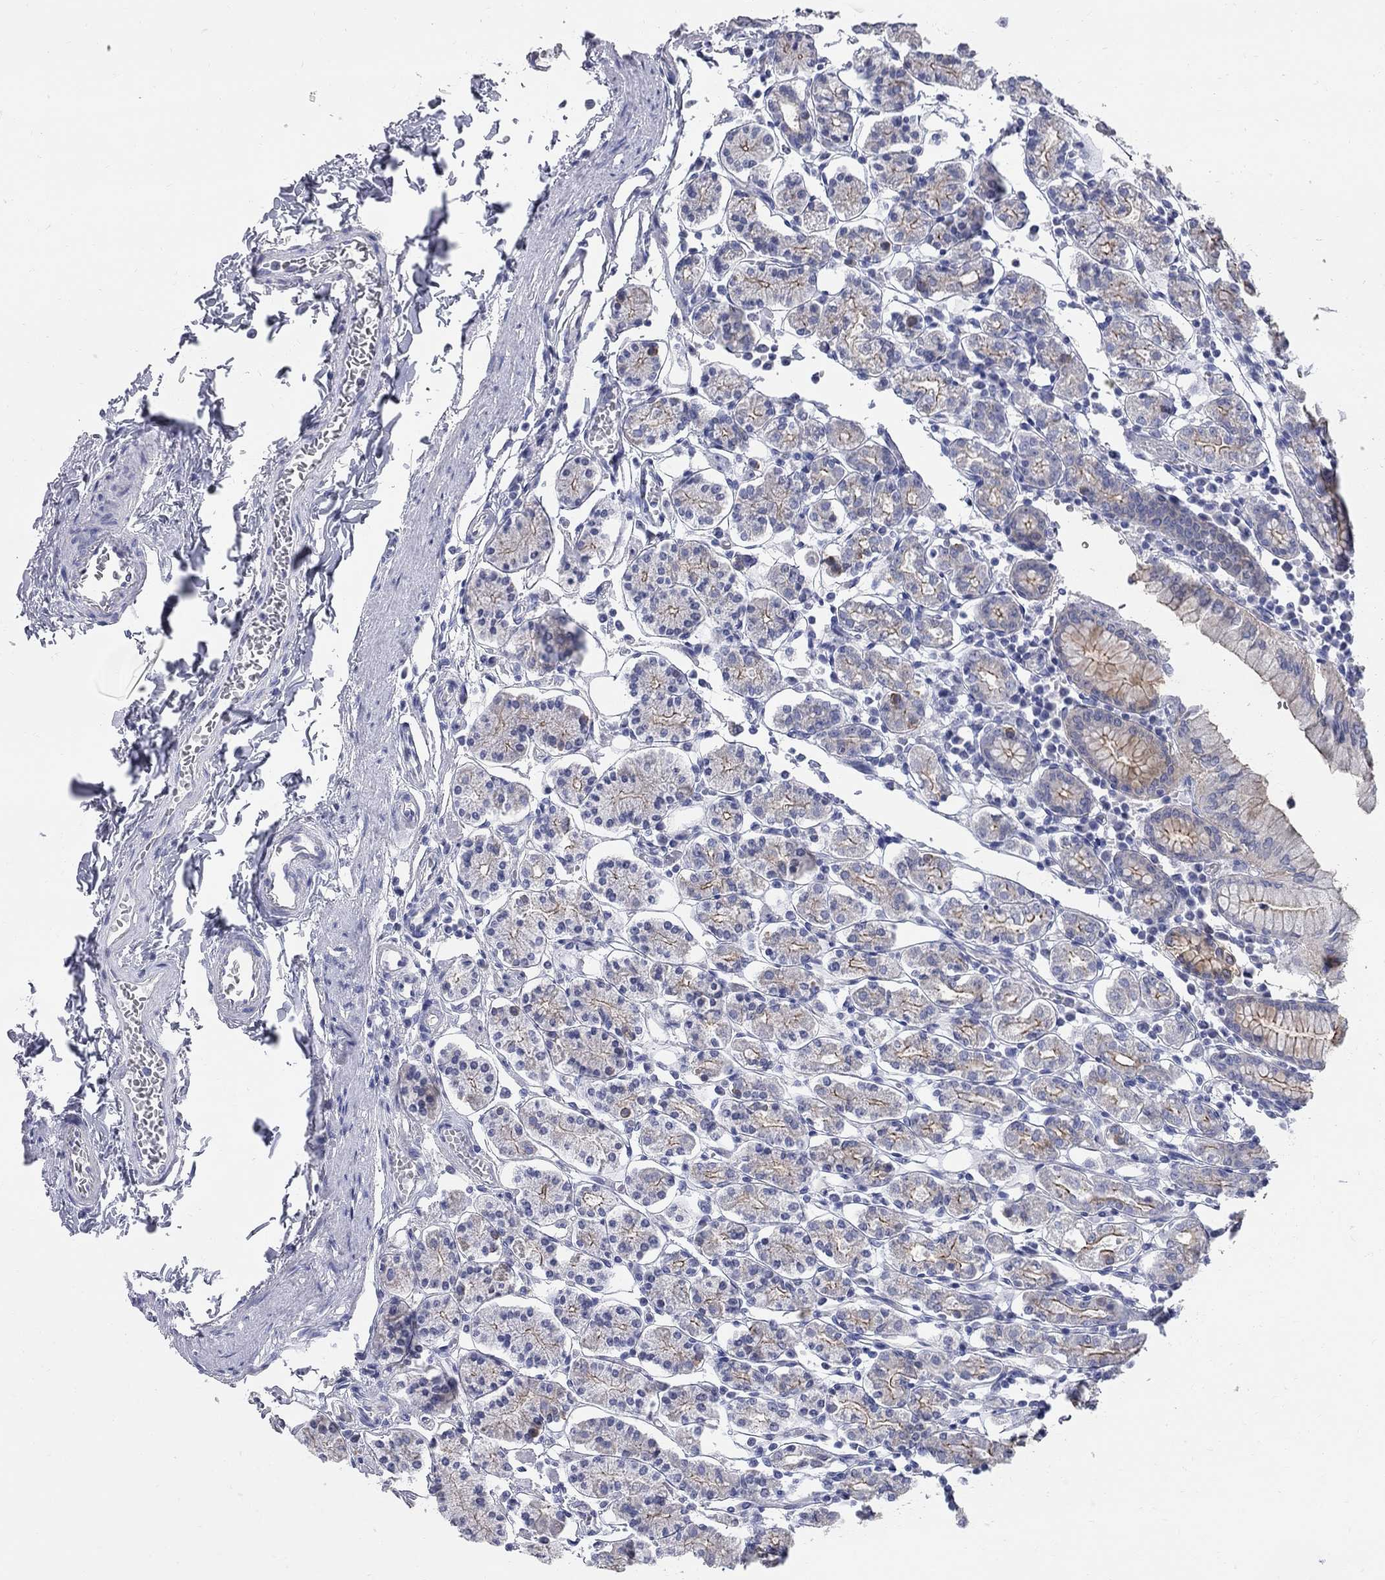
{"staining": {"intensity": "strong", "quantity": "25%-75%", "location": "cytoplasmic/membranous"}, "tissue": "stomach", "cell_type": "Glandular cells", "image_type": "normal", "snomed": [{"axis": "morphology", "description": "Normal tissue, NOS"}, {"axis": "topography", "description": "Stomach, upper"}, {"axis": "topography", "description": "Stomach"}], "caption": "Protein expression analysis of benign stomach demonstrates strong cytoplasmic/membranous expression in approximately 25%-75% of glandular cells.", "gene": "AOX1", "patient": {"sex": "male", "age": 62}}